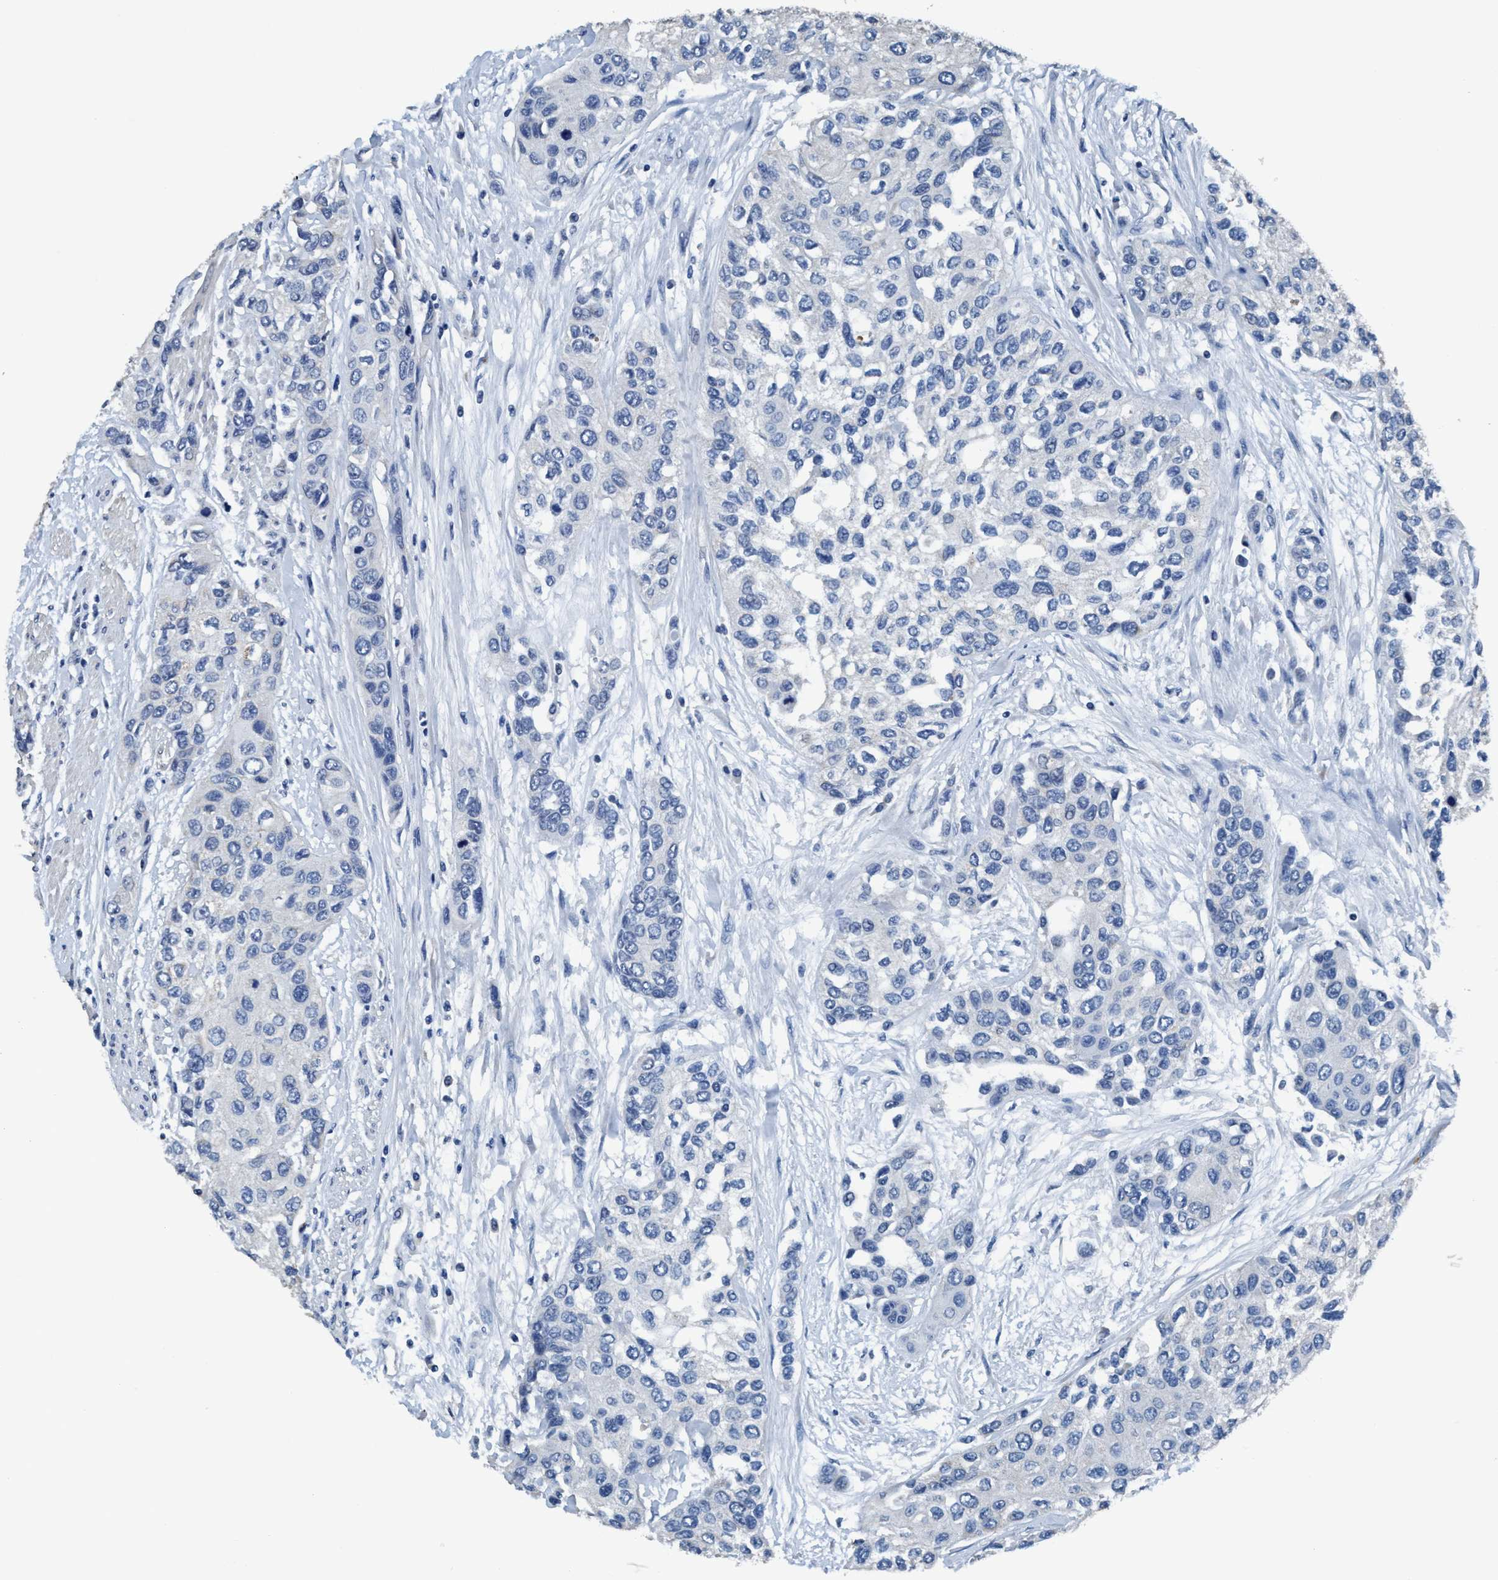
{"staining": {"intensity": "negative", "quantity": "none", "location": "none"}, "tissue": "urothelial cancer", "cell_type": "Tumor cells", "image_type": "cancer", "snomed": [{"axis": "morphology", "description": "Urothelial carcinoma, High grade"}, {"axis": "topography", "description": "Urinary bladder"}], "caption": "Immunohistochemistry (IHC) of urothelial cancer displays no staining in tumor cells.", "gene": "ANKFN1", "patient": {"sex": "female", "age": 56}}